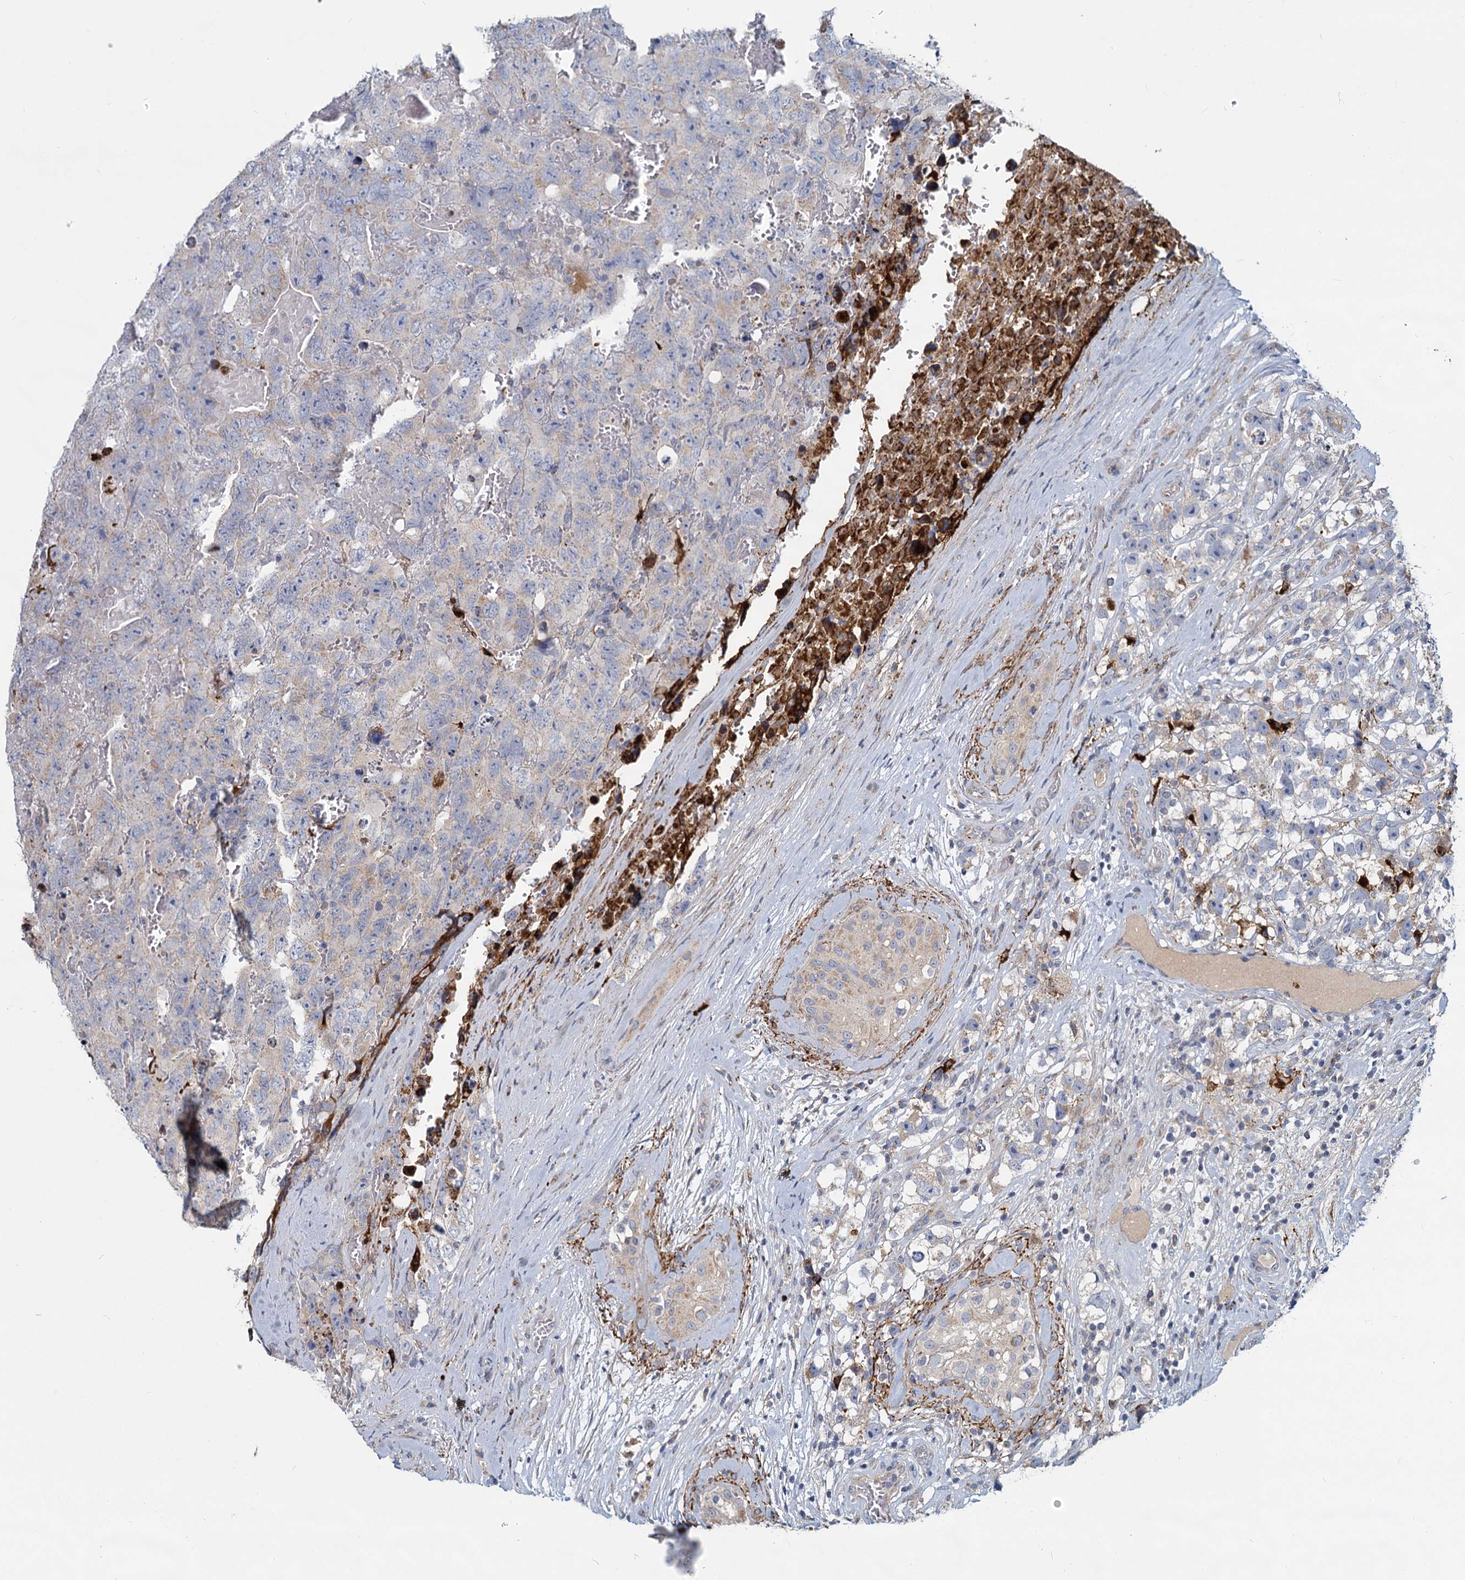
{"staining": {"intensity": "weak", "quantity": "<25%", "location": "cytoplasmic/membranous"}, "tissue": "testis cancer", "cell_type": "Tumor cells", "image_type": "cancer", "snomed": [{"axis": "morphology", "description": "Carcinoma, Embryonal, NOS"}, {"axis": "topography", "description": "Testis"}], "caption": "DAB (3,3'-diaminobenzidine) immunohistochemical staining of testis cancer (embryonal carcinoma) exhibits no significant staining in tumor cells.", "gene": "DCUN1D2", "patient": {"sex": "male", "age": 45}}